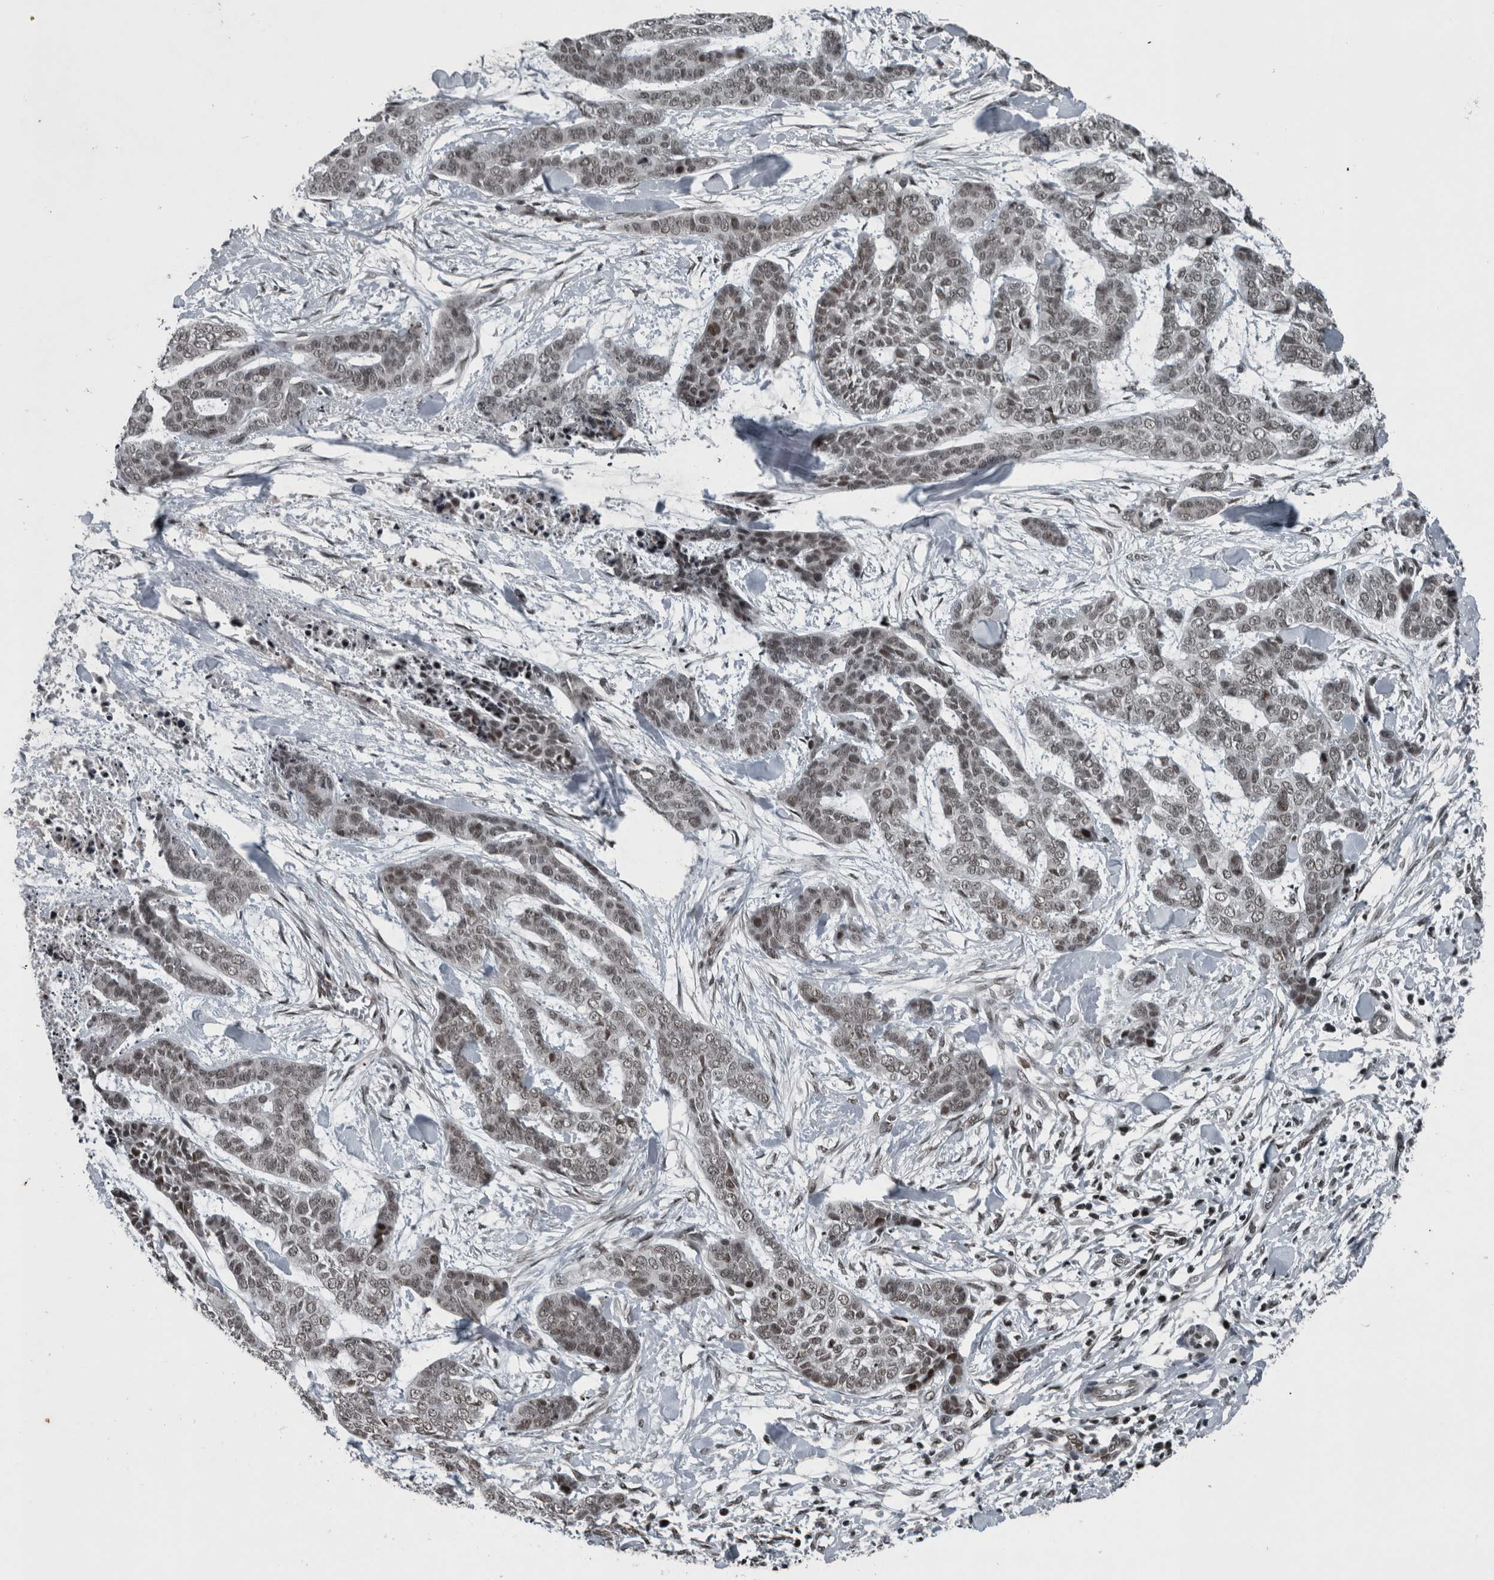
{"staining": {"intensity": "weak", "quantity": ">75%", "location": "nuclear"}, "tissue": "skin cancer", "cell_type": "Tumor cells", "image_type": "cancer", "snomed": [{"axis": "morphology", "description": "Basal cell carcinoma"}, {"axis": "topography", "description": "Skin"}], "caption": "A micrograph showing weak nuclear expression in about >75% of tumor cells in skin cancer (basal cell carcinoma), as visualized by brown immunohistochemical staining.", "gene": "UNC50", "patient": {"sex": "female", "age": 64}}